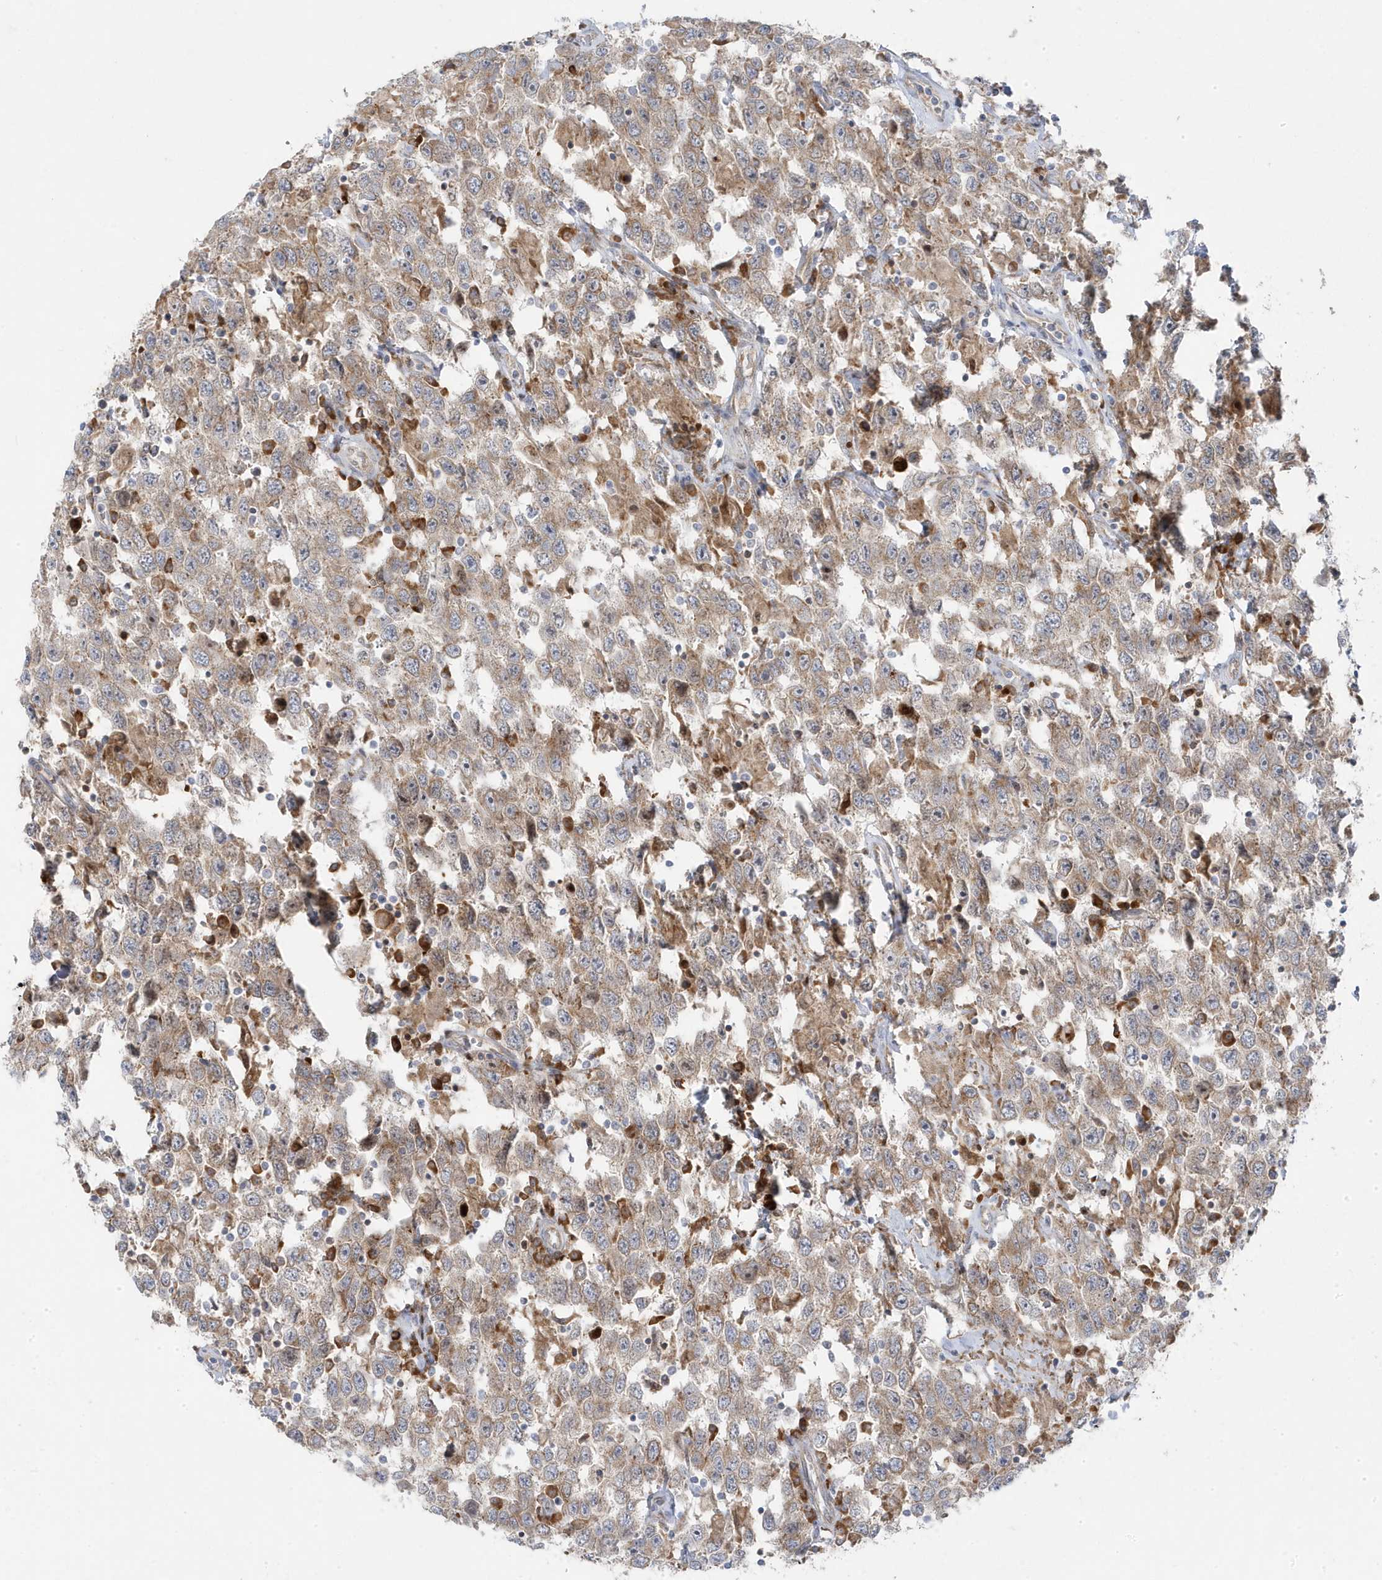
{"staining": {"intensity": "weak", "quantity": ">75%", "location": "cytoplasmic/membranous"}, "tissue": "testis cancer", "cell_type": "Tumor cells", "image_type": "cancer", "snomed": [{"axis": "morphology", "description": "Seminoma, NOS"}, {"axis": "topography", "description": "Testis"}], "caption": "Testis cancer (seminoma) stained with DAB immunohistochemistry reveals low levels of weak cytoplasmic/membranous expression in approximately >75% of tumor cells. (Brightfield microscopy of DAB IHC at high magnification).", "gene": "ZNF654", "patient": {"sex": "male", "age": 41}}